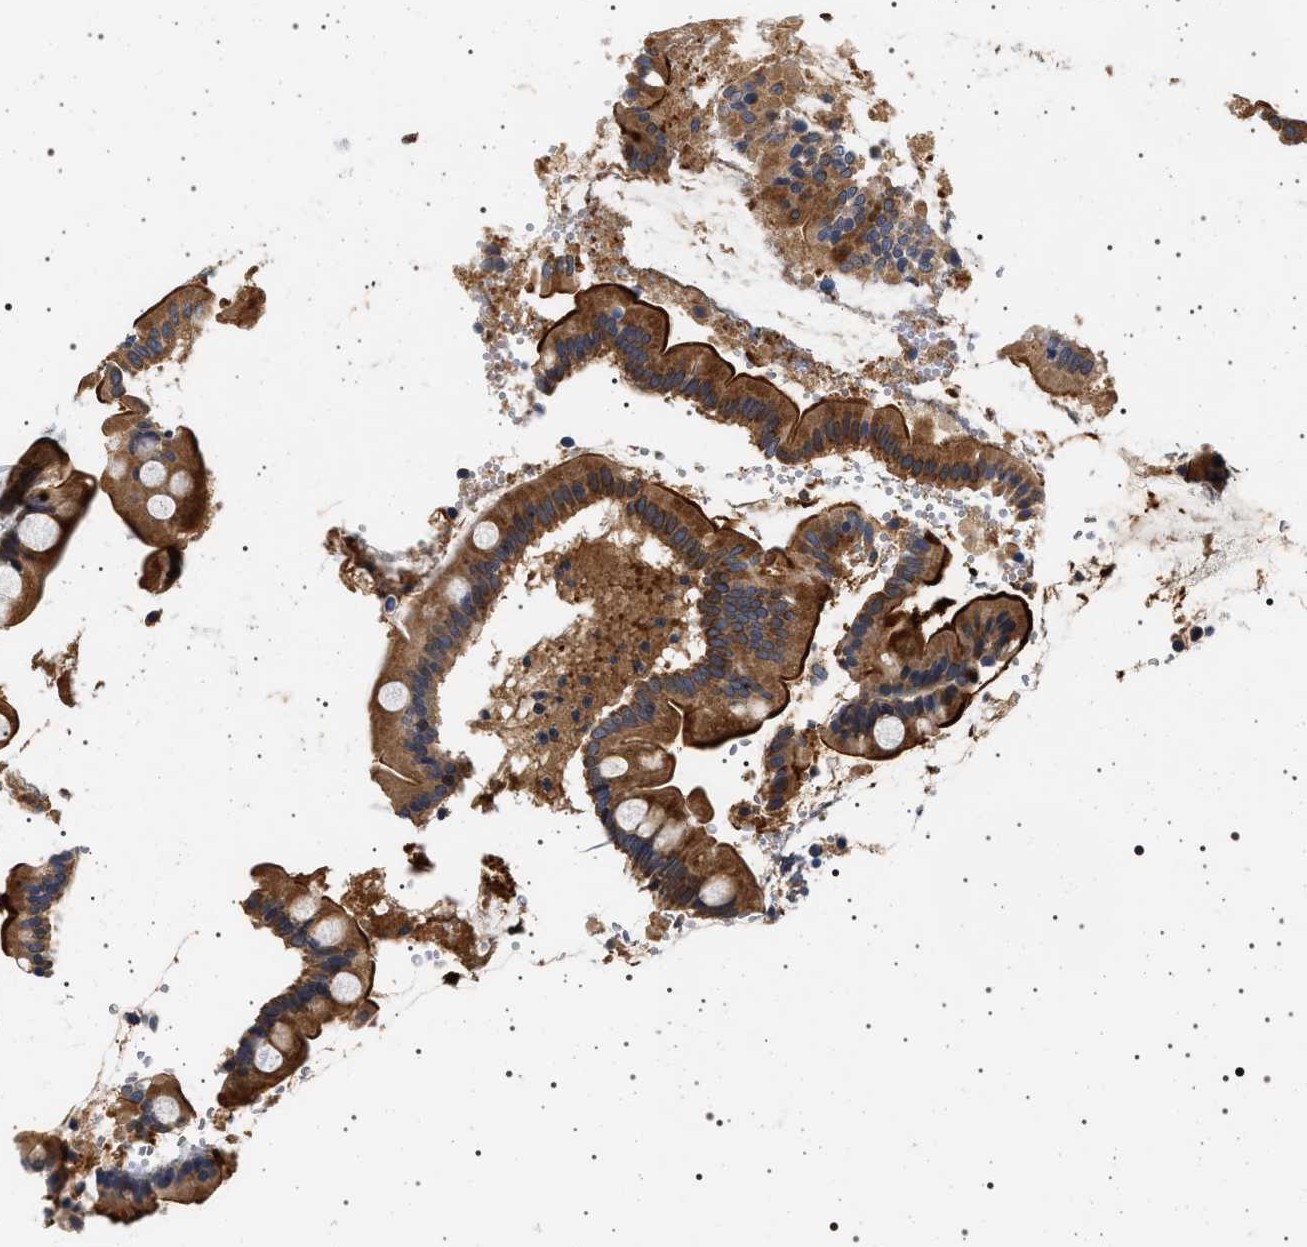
{"staining": {"intensity": "moderate", "quantity": ">75%", "location": "cytoplasmic/membranous"}, "tissue": "small intestine", "cell_type": "Glandular cells", "image_type": "normal", "snomed": [{"axis": "morphology", "description": "Normal tissue, NOS"}, {"axis": "topography", "description": "Small intestine"}], "caption": "Glandular cells reveal medium levels of moderate cytoplasmic/membranous expression in approximately >75% of cells in normal human small intestine. (Brightfield microscopy of DAB IHC at high magnification).", "gene": "DCBLD2", "patient": {"sex": "female", "age": 56}}